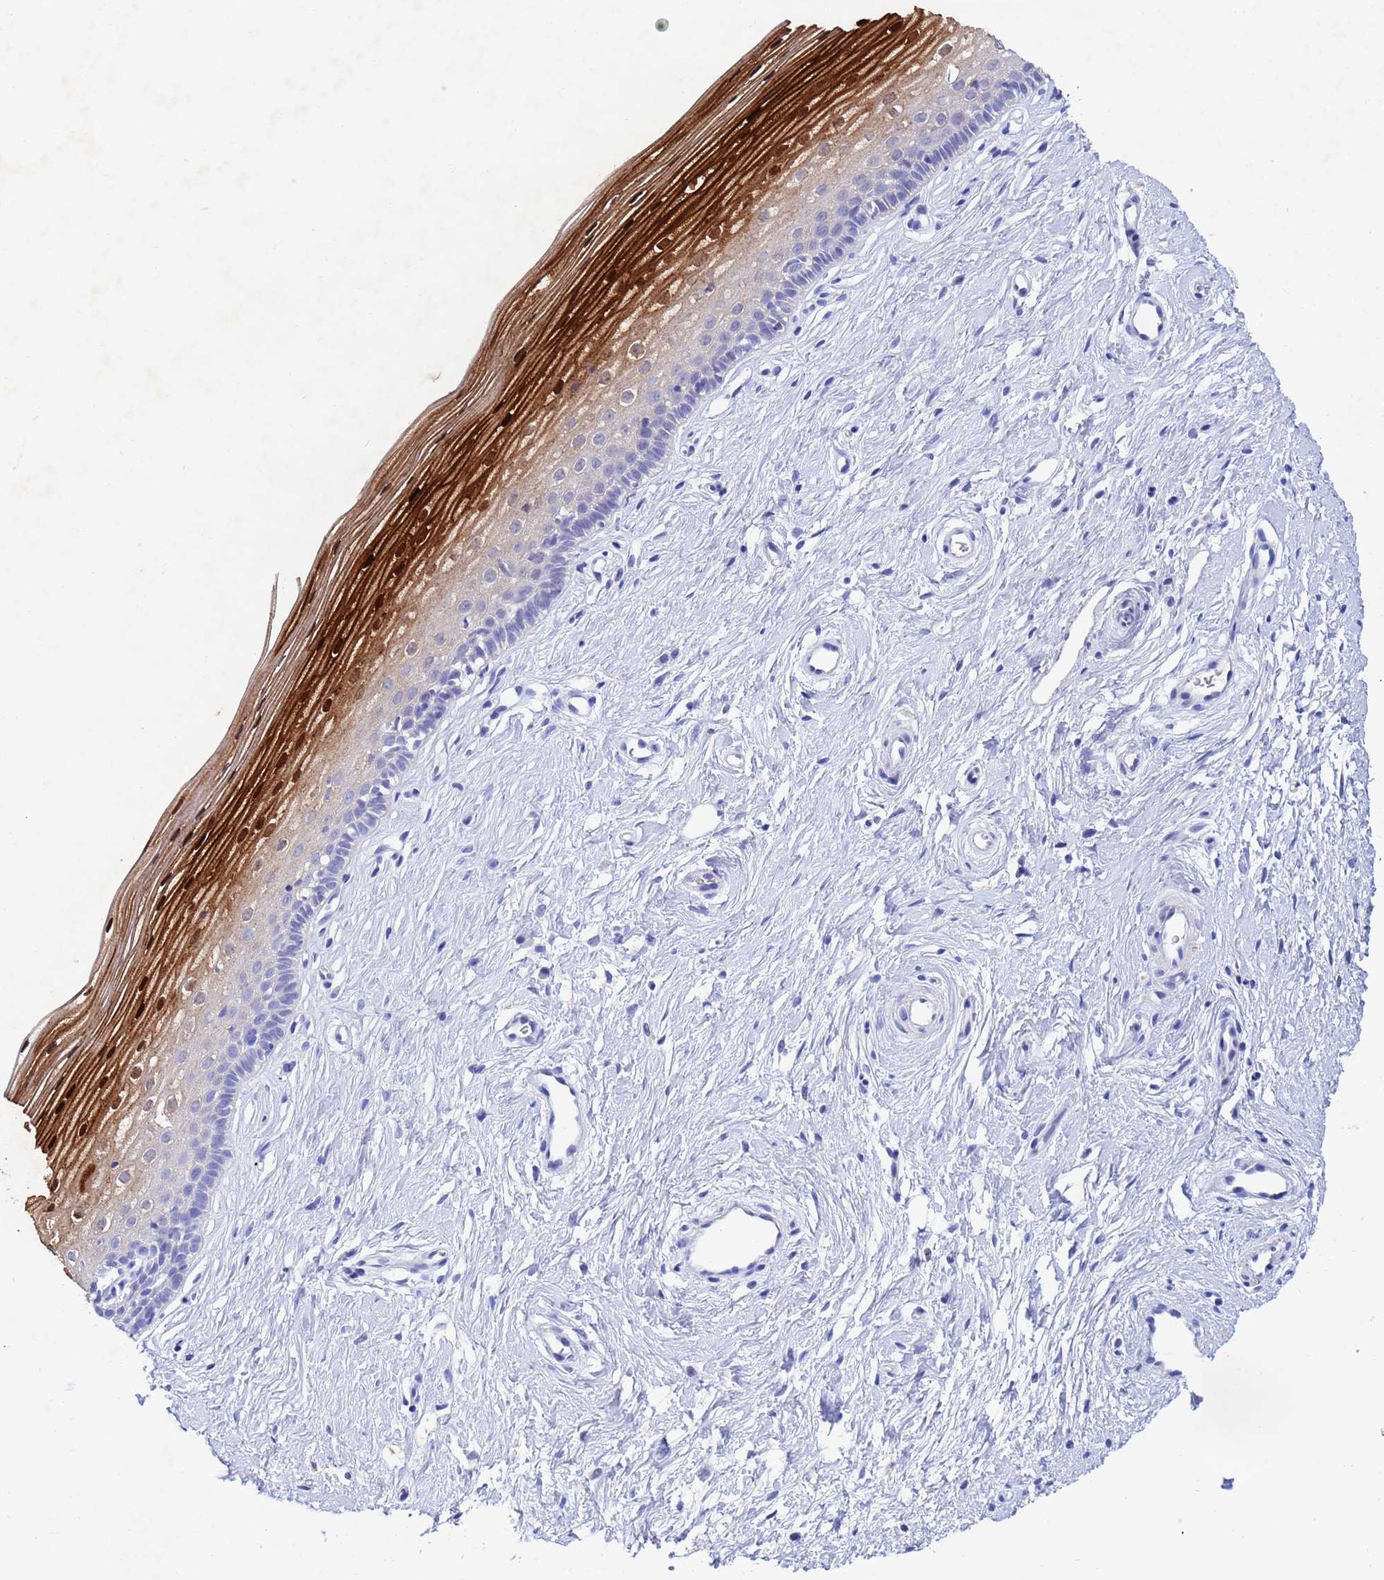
{"staining": {"intensity": "negative", "quantity": "none", "location": "none"}, "tissue": "cervix", "cell_type": "Glandular cells", "image_type": "normal", "snomed": [{"axis": "morphology", "description": "Normal tissue, NOS"}, {"axis": "topography", "description": "Cervix"}], "caption": "IHC photomicrograph of normal cervix: cervix stained with DAB (3,3'-diaminobenzidine) demonstrates no significant protein positivity in glandular cells. The staining is performed using DAB brown chromogen with nuclei counter-stained in using hematoxylin.", "gene": "CSTB", "patient": {"sex": "female", "age": 40}}